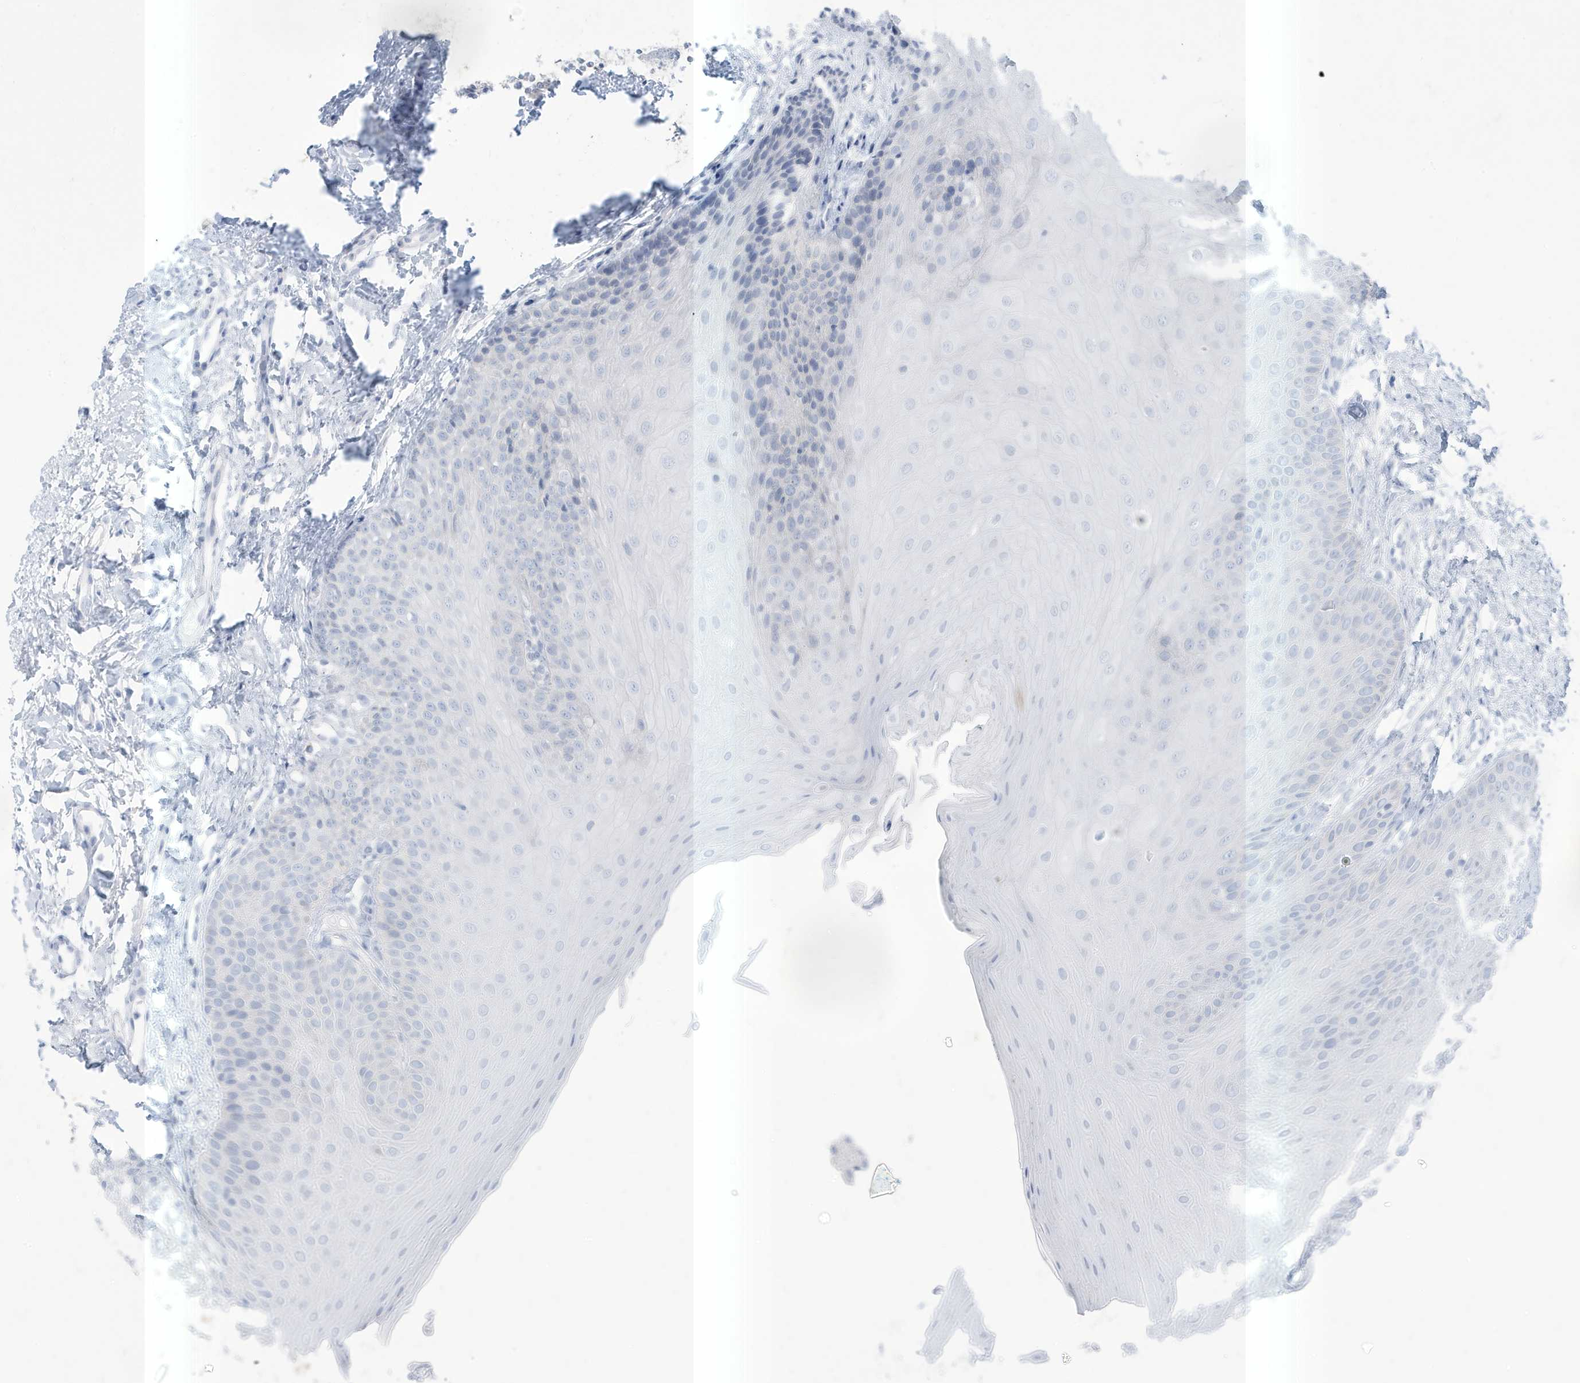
{"staining": {"intensity": "negative", "quantity": "none", "location": "none"}, "tissue": "oral mucosa", "cell_type": "Squamous epithelial cells", "image_type": "normal", "snomed": [{"axis": "morphology", "description": "Normal tissue, NOS"}, {"axis": "topography", "description": "Oral tissue"}], "caption": "High power microscopy image of an immunohistochemistry histopathology image of normal oral mucosa, revealing no significant expression in squamous epithelial cells.", "gene": "SLAMF9", "patient": {"sex": "female", "age": 68}}